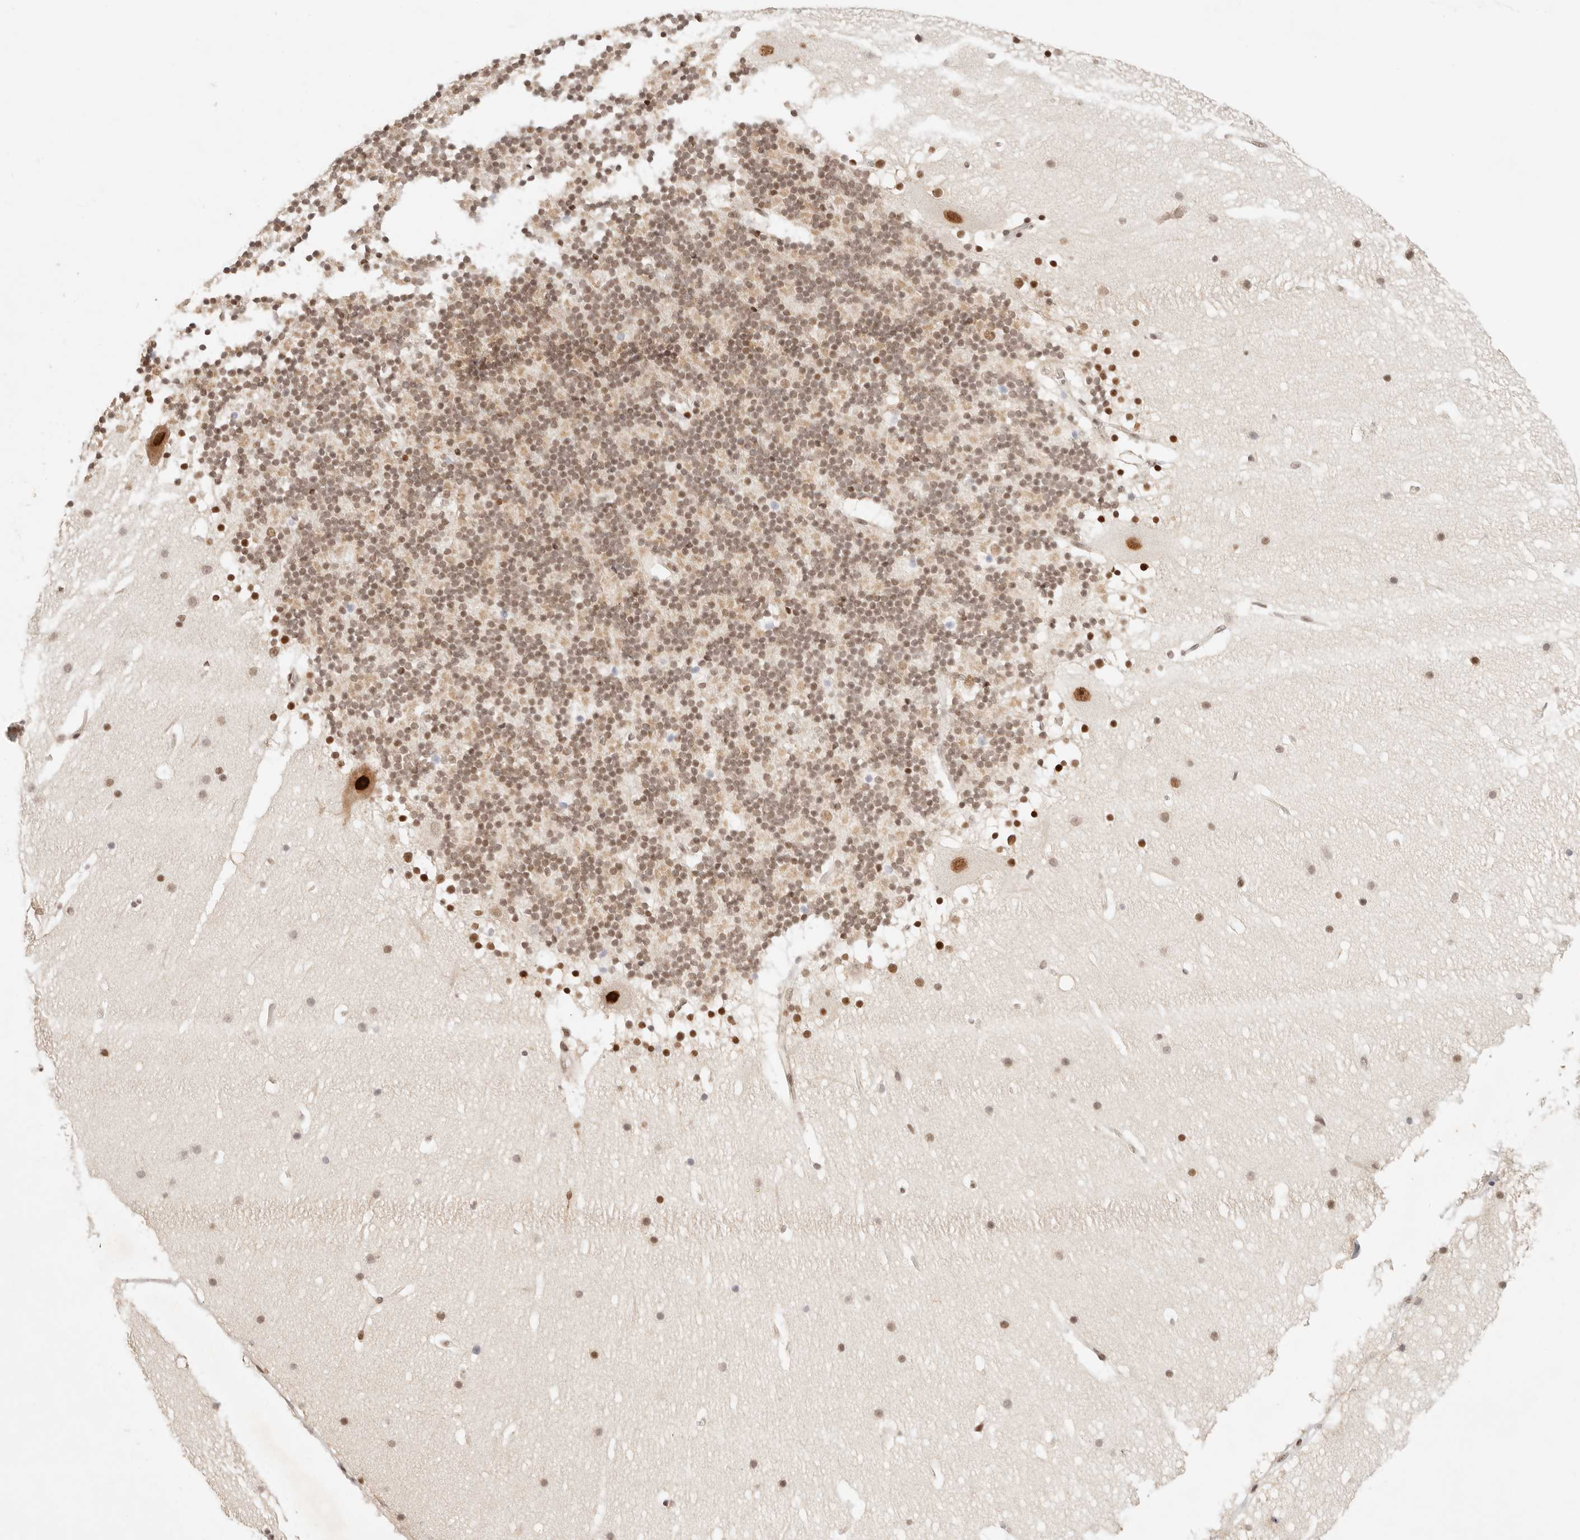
{"staining": {"intensity": "moderate", "quantity": "25%-75%", "location": "nuclear"}, "tissue": "cerebellum", "cell_type": "Cells in granular layer", "image_type": "normal", "snomed": [{"axis": "morphology", "description": "Normal tissue, NOS"}, {"axis": "topography", "description": "Cerebellum"}], "caption": "Protein expression by immunohistochemistry displays moderate nuclear expression in approximately 25%-75% of cells in granular layer in normal cerebellum. (DAB IHC, brown staining for protein, blue staining for nuclei).", "gene": "HOXC5", "patient": {"sex": "male", "age": 57}}